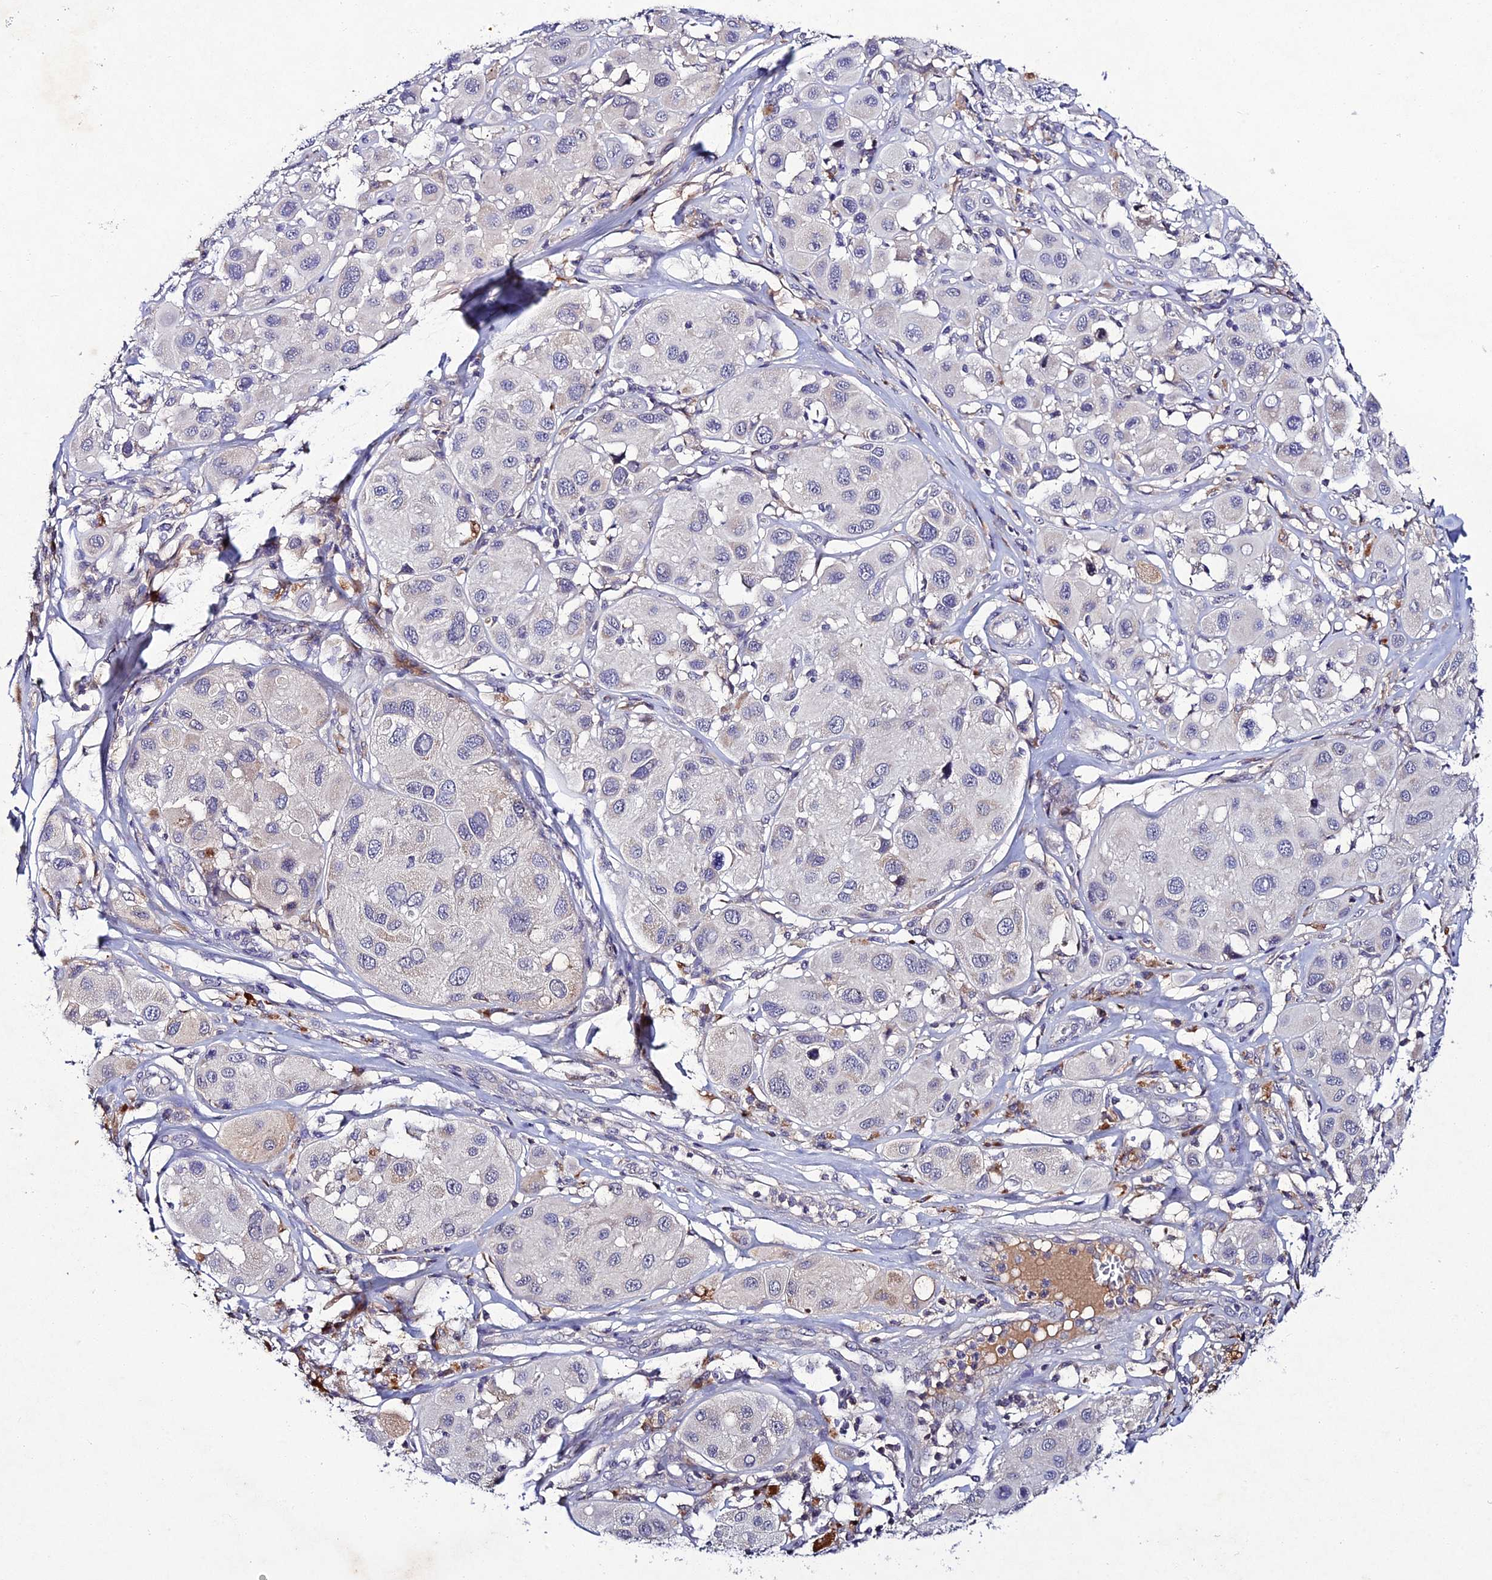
{"staining": {"intensity": "negative", "quantity": "none", "location": "none"}, "tissue": "melanoma", "cell_type": "Tumor cells", "image_type": "cancer", "snomed": [{"axis": "morphology", "description": "Malignant melanoma, Metastatic site"}, {"axis": "topography", "description": "Skin"}], "caption": "There is no significant expression in tumor cells of malignant melanoma (metastatic site).", "gene": "CHST5", "patient": {"sex": "male", "age": 41}}